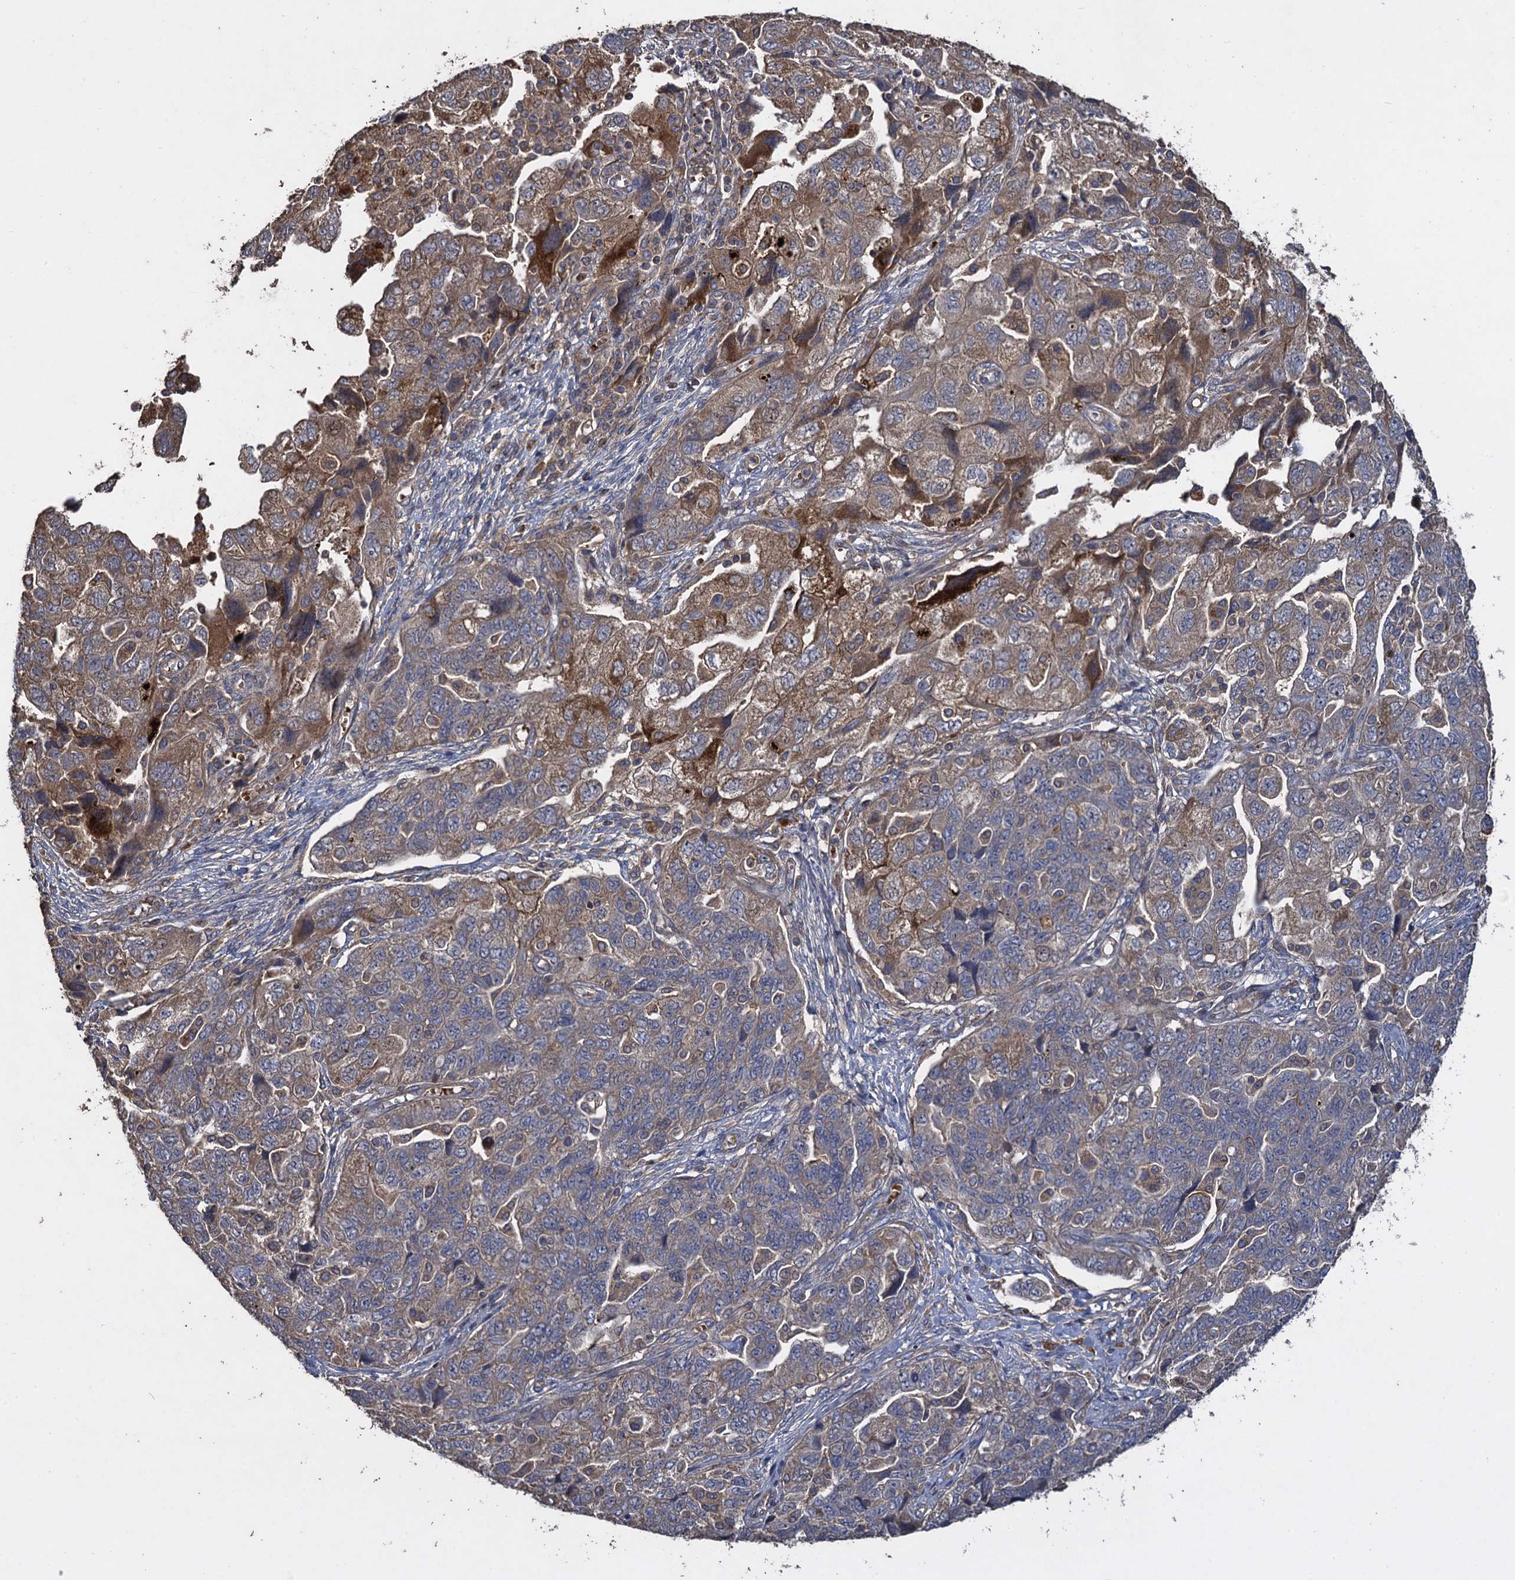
{"staining": {"intensity": "moderate", "quantity": "25%-75%", "location": "cytoplasmic/membranous"}, "tissue": "ovarian cancer", "cell_type": "Tumor cells", "image_type": "cancer", "snomed": [{"axis": "morphology", "description": "Carcinoma, NOS"}, {"axis": "morphology", "description": "Cystadenocarcinoma, serous, NOS"}, {"axis": "topography", "description": "Ovary"}], "caption": "Immunohistochemical staining of ovarian cancer (carcinoma) displays moderate cytoplasmic/membranous protein staining in about 25%-75% of tumor cells.", "gene": "TXNDC11", "patient": {"sex": "female", "age": 69}}